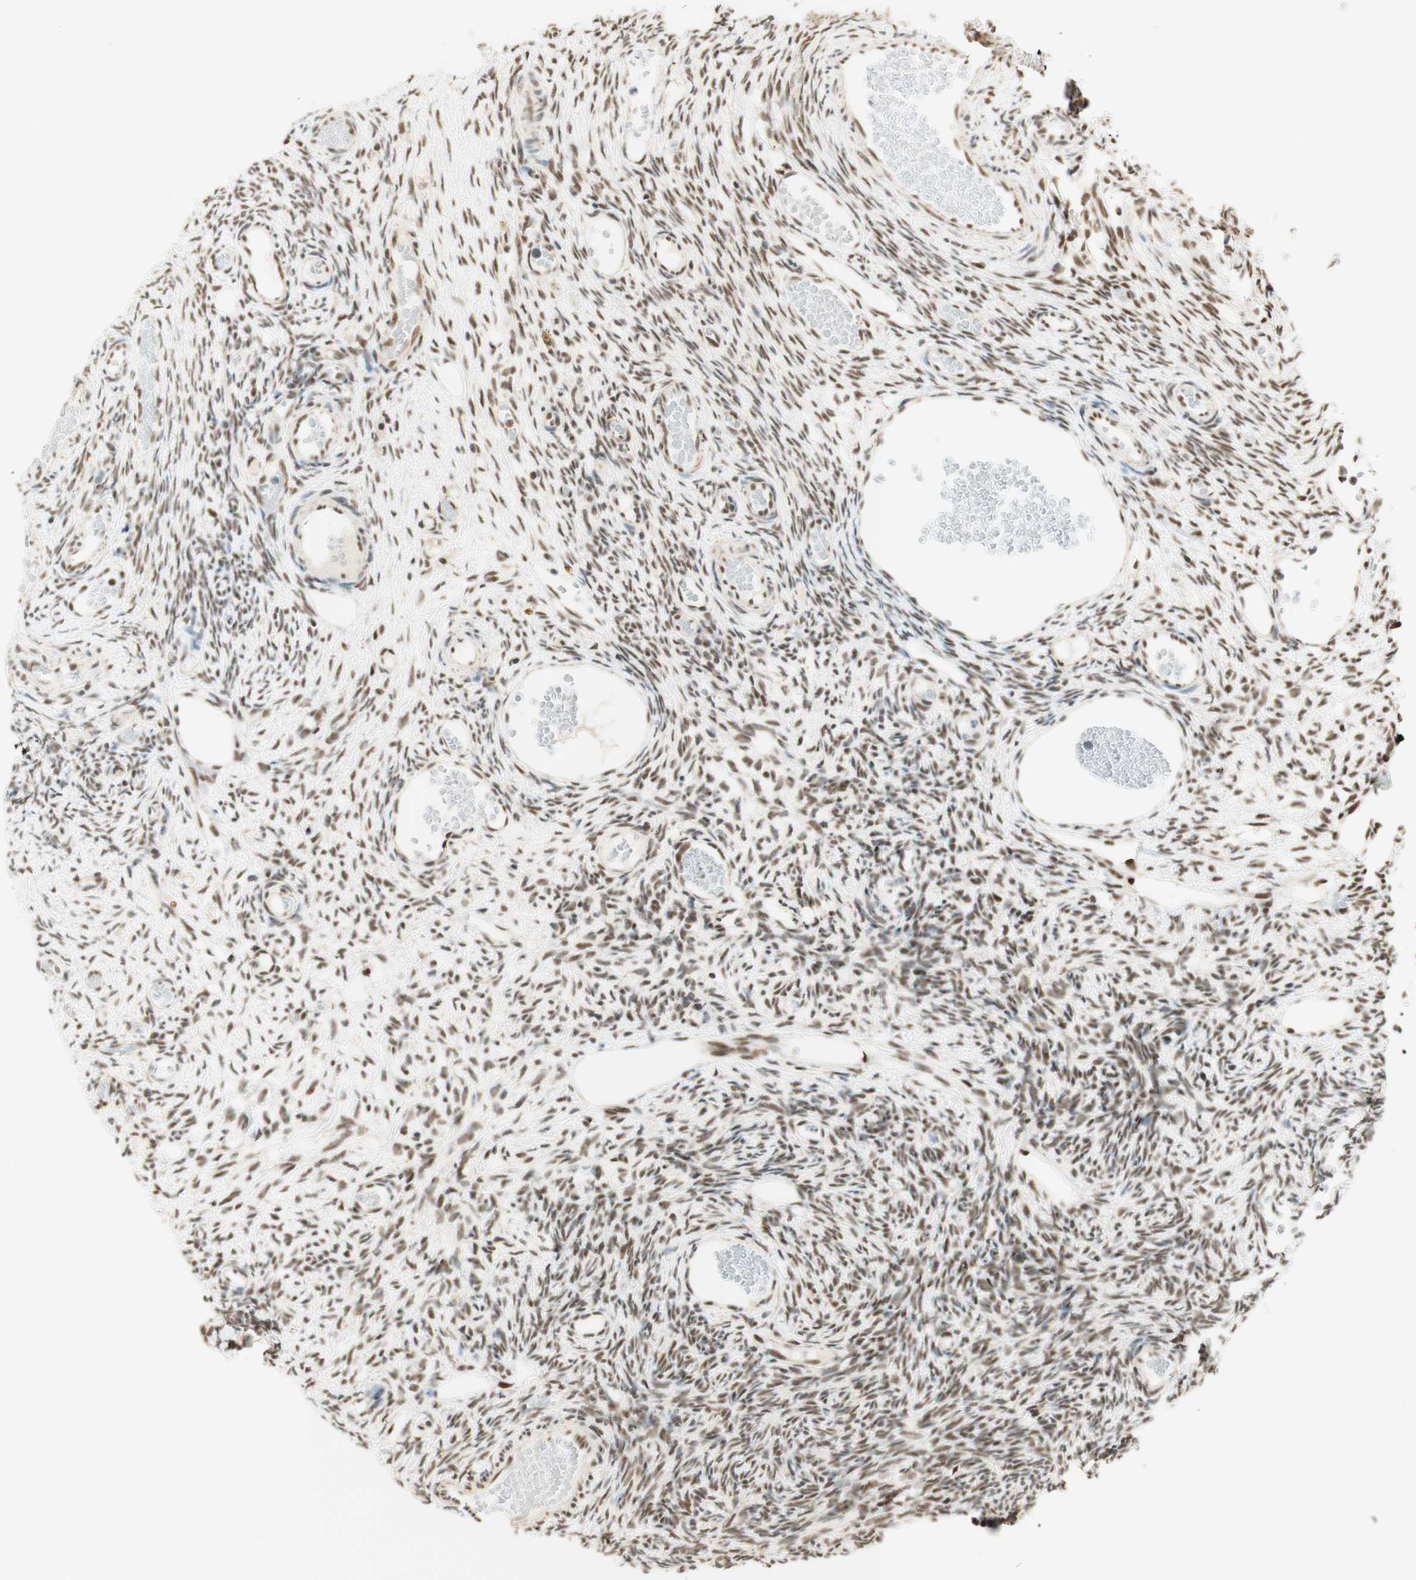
{"staining": {"intensity": "strong", "quantity": ">75%", "location": "nuclear"}, "tissue": "ovary", "cell_type": "Follicle cells", "image_type": "normal", "snomed": [{"axis": "morphology", "description": "Normal tissue, NOS"}, {"axis": "topography", "description": "Ovary"}], "caption": "IHC photomicrograph of unremarkable ovary: human ovary stained using IHC shows high levels of strong protein expression localized specifically in the nuclear of follicle cells, appearing as a nuclear brown color.", "gene": "ZNF782", "patient": {"sex": "female", "age": 35}}